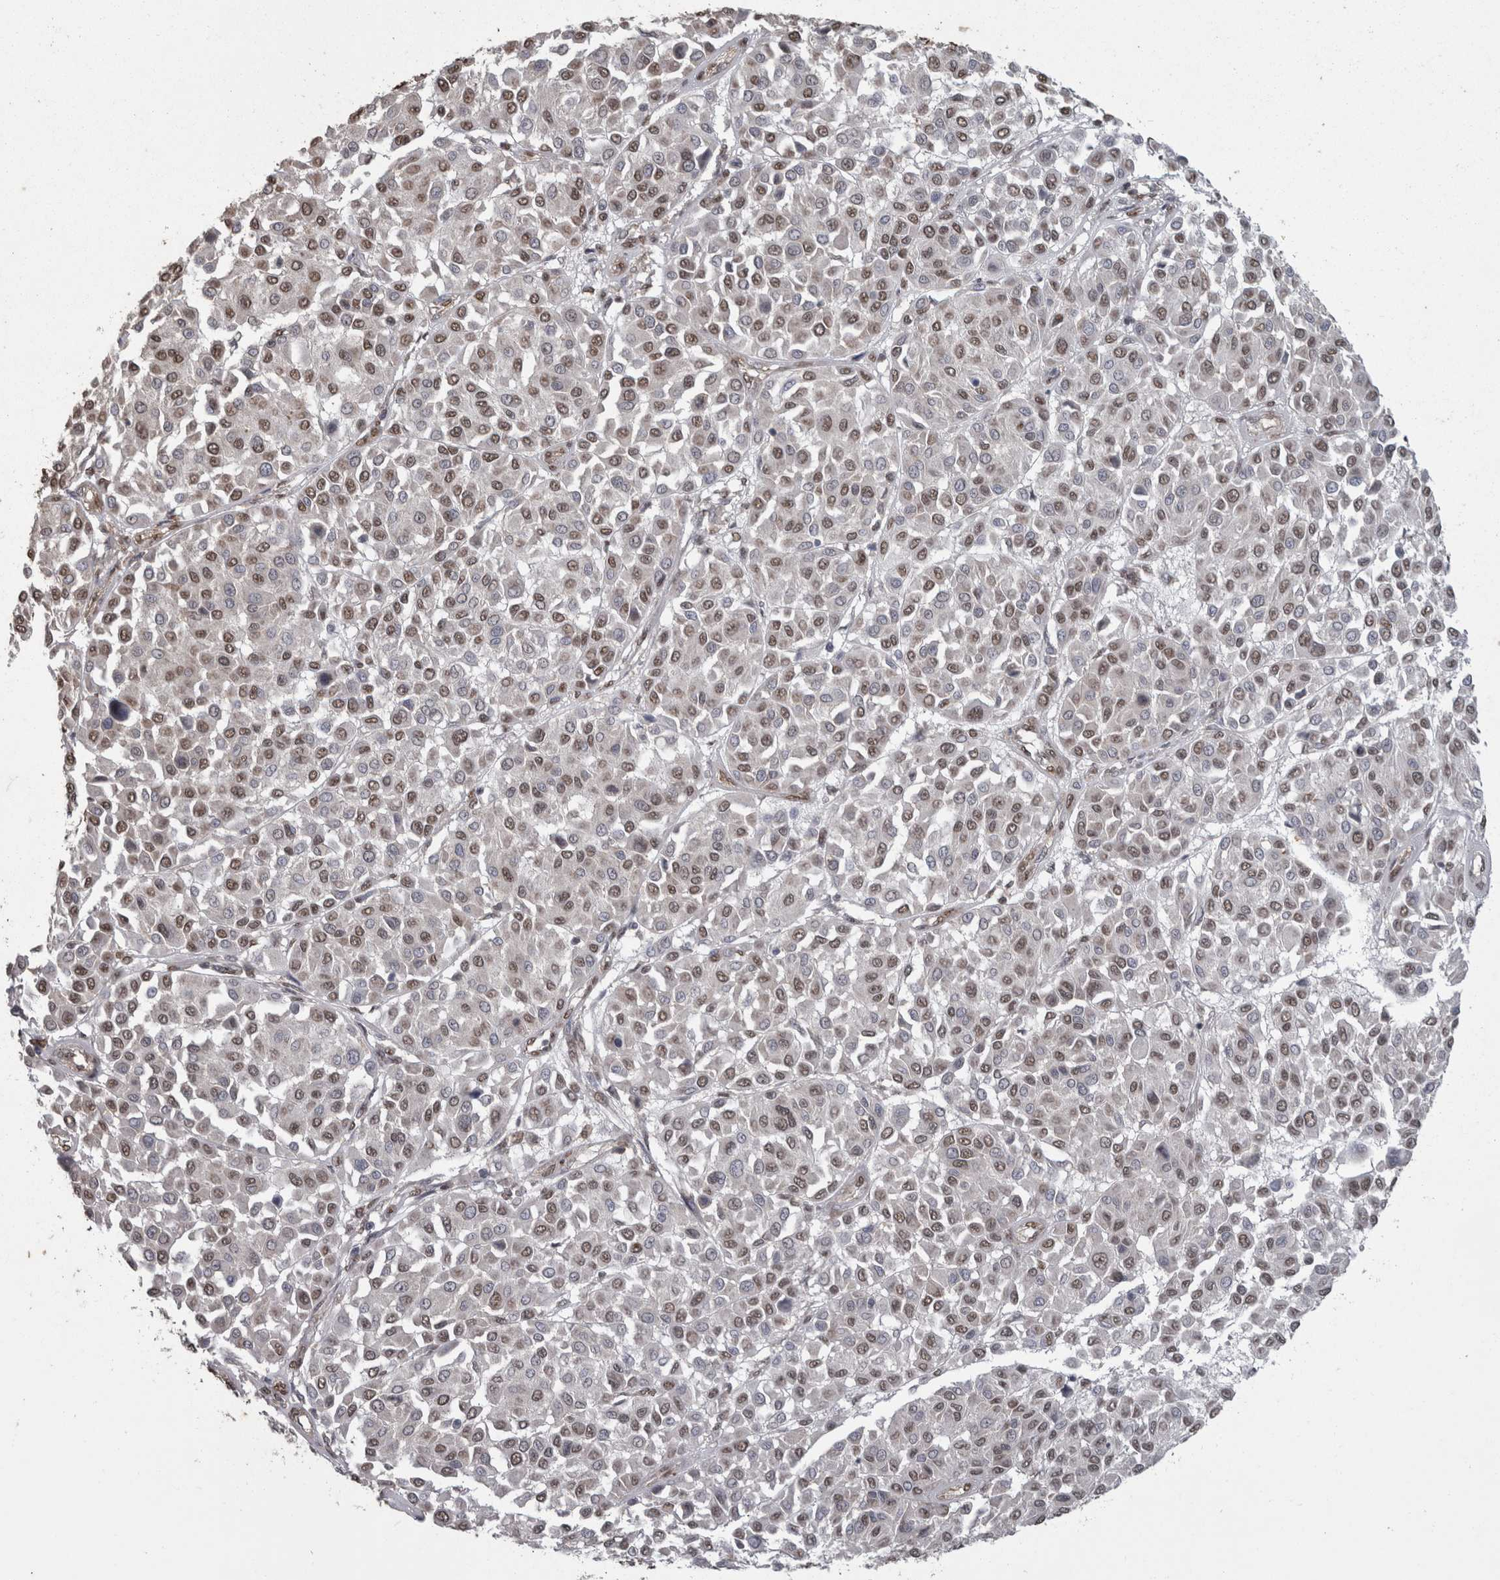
{"staining": {"intensity": "weak", "quantity": ">75%", "location": "nuclear"}, "tissue": "melanoma", "cell_type": "Tumor cells", "image_type": "cancer", "snomed": [{"axis": "morphology", "description": "Malignant melanoma, Metastatic site"}, {"axis": "topography", "description": "Soft tissue"}], "caption": "An immunohistochemistry (IHC) photomicrograph of neoplastic tissue is shown. Protein staining in brown shows weak nuclear positivity in melanoma within tumor cells.", "gene": "SMAD7", "patient": {"sex": "male", "age": 41}}